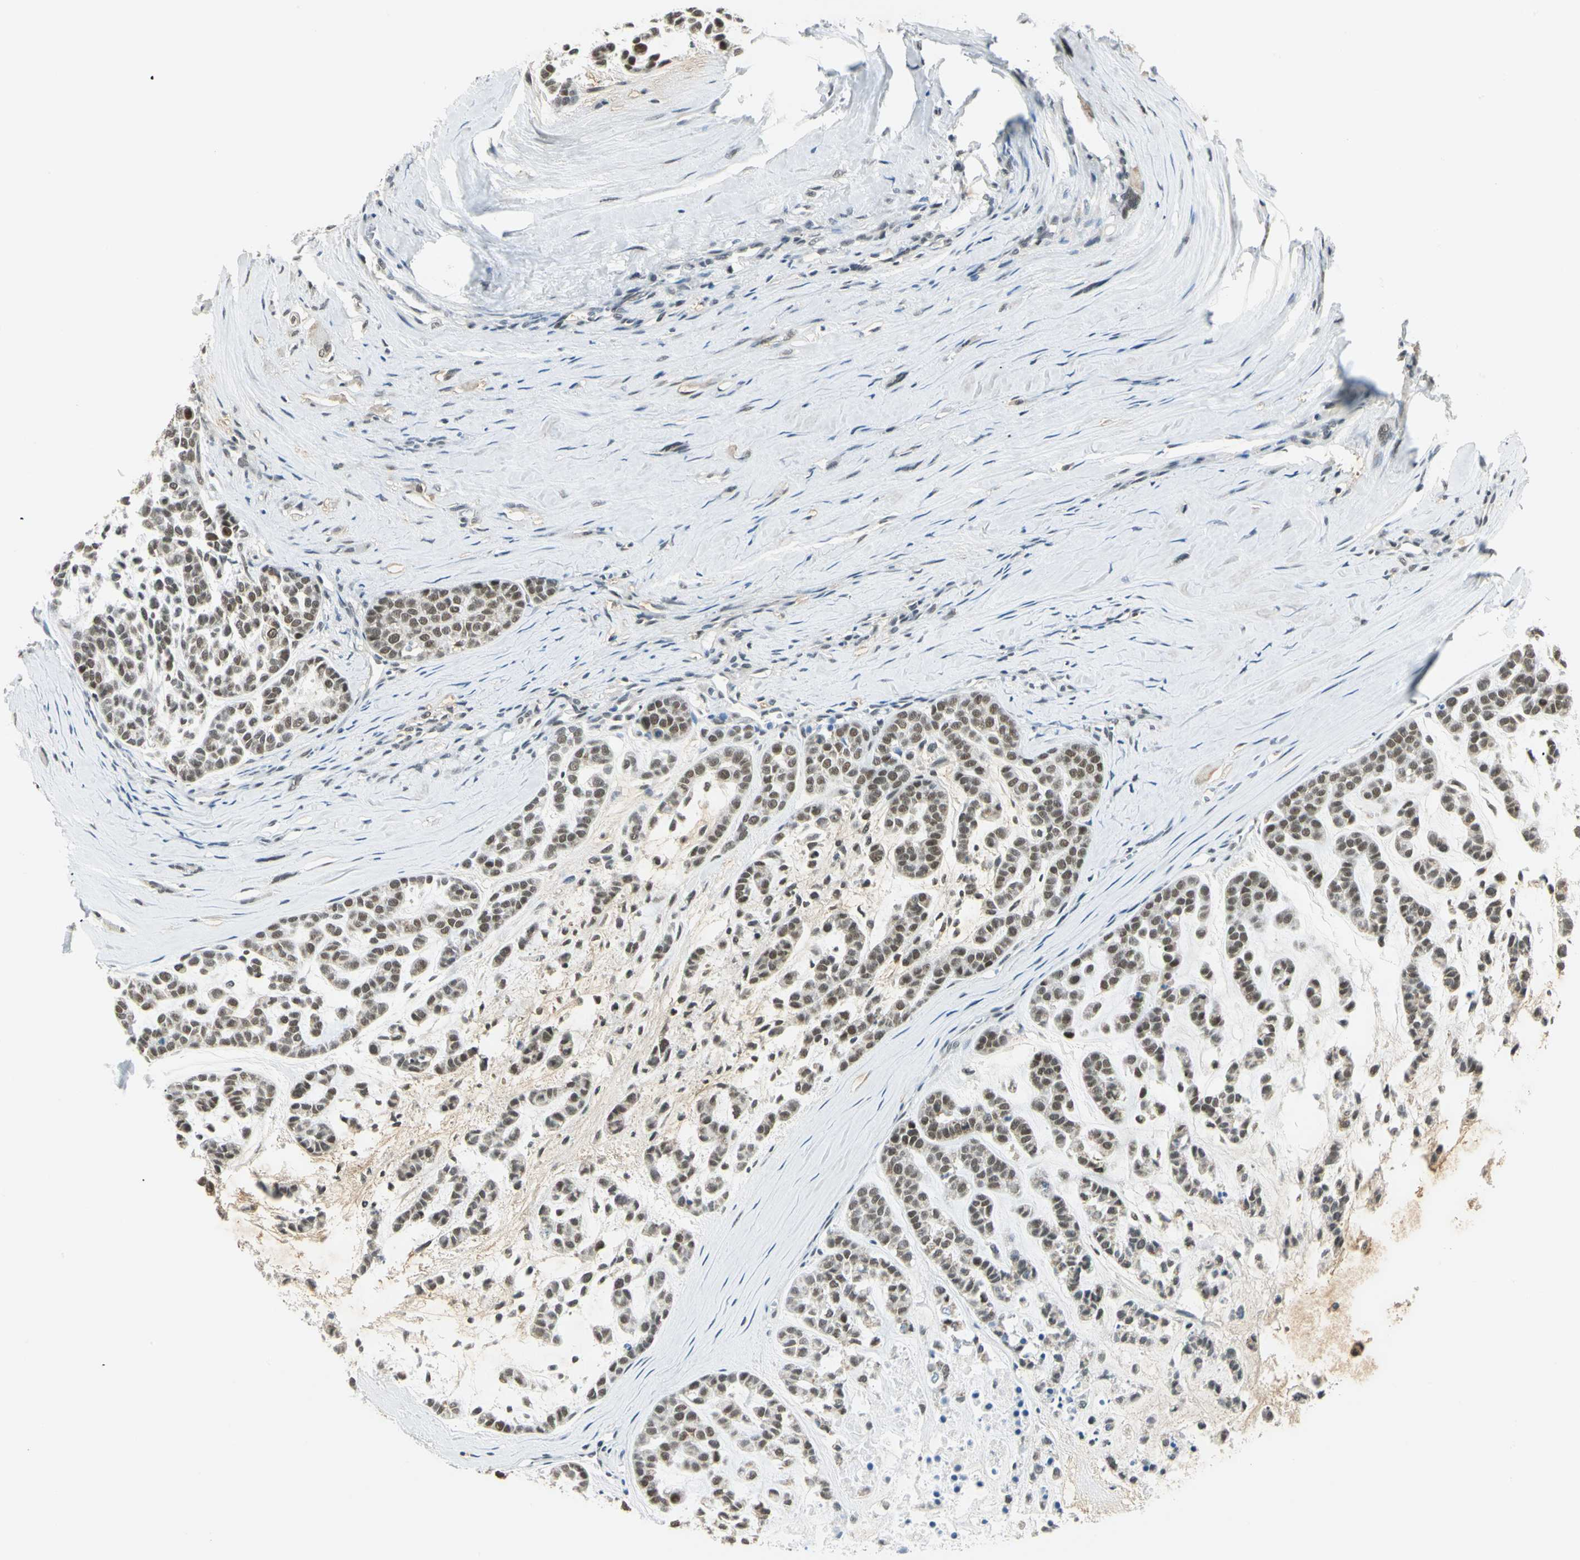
{"staining": {"intensity": "moderate", "quantity": ">75%", "location": "nuclear"}, "tissue": "head and neck cancer", "cell_type": "Tumor cells", "image_type": "cancer", "snomed": [{"axis": "morphology", "description": "Adenocarcinoma, NOS"}, {"axis": "morphology", "description": "Adenoma, NOS"}, {"axis": "topography", "description": "Head-Neck"}], "caption": "Moderate nuclear staining is identified in approximately >75% of tumor cells in adenocarcinoma (head and neck).", "gene": "NELFE", "patient": {"sex": "female", "age": 55}}